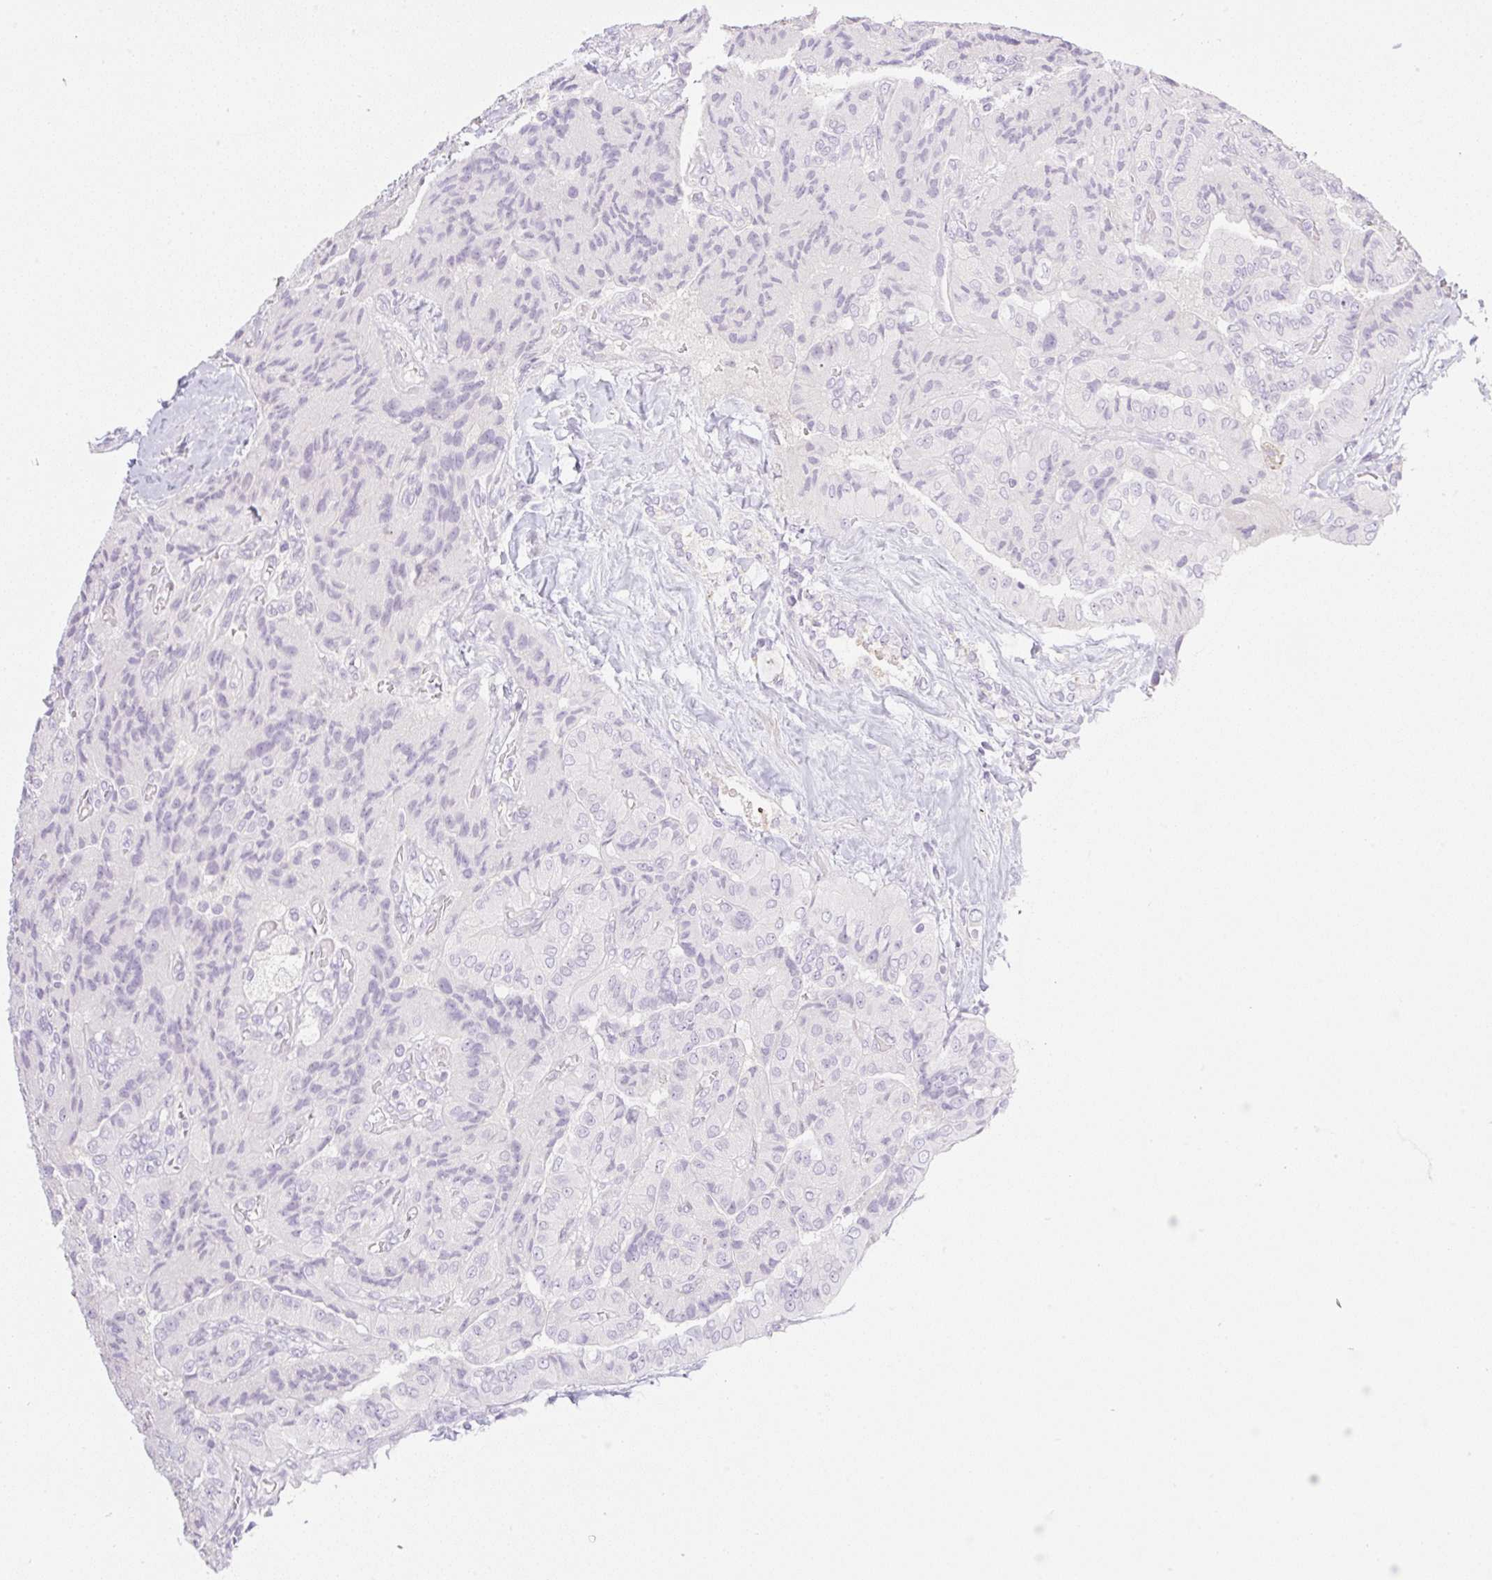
{"staining": {"intensity": "negative", "quantity": "none", "location": "none"}, "tissue": "thyroid cancer", "cell_type": "Tumor cells", "image_type": "cancer", "snomed": [{"axis": "morphology", "description": "Normal tissue, NOS"}, {"axis": "morphology", "description": "Papillary adenocarcinoma, NOS"}, {"axis": "topography", "description": "Thyroid gland"}], "caption": "Human thyroid papillary adenocarcinoma stained for a protein using immunohistochemistry displays no staining in tumor cells.", "gene": "MIA2", "patient": {"sex": "female", "age": 59}}